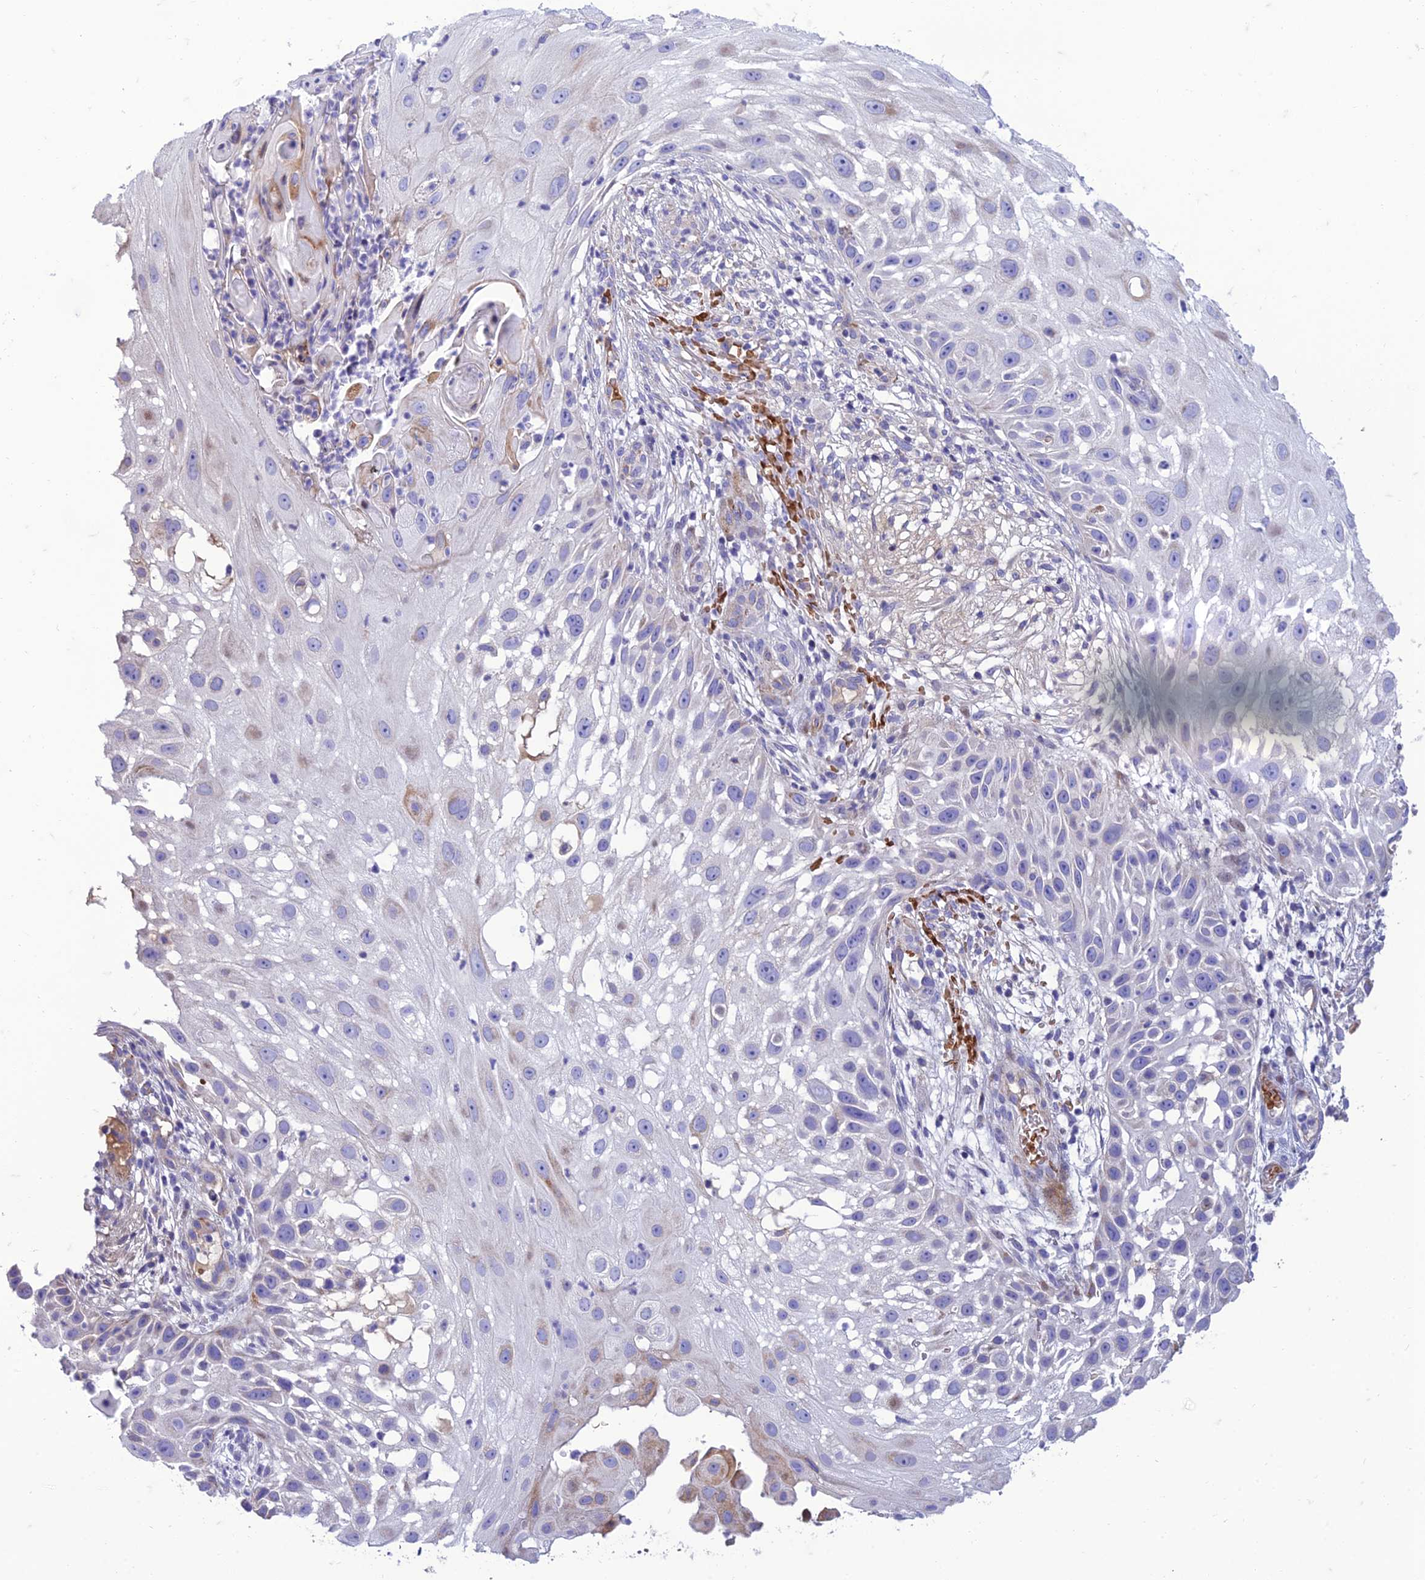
{"staining": {"intensity": "negative", "quantity": "none", "location": "none"}, "tissue": "skin cancer", "cell_type": "Tumor cells", "image_type": "cancer", "snomed": [{"axis": "morphology", "description": "Squamous cell carcinoma, NOS"}, {"axis": "topography", "description": "Skin"}], "caption": "The immunohistochemistry (IHC) photomicrograph has no significant positivity in tumor cells of skin cancer (squamous cell carcinoma) tissue.", "gene": "SEL1L3", "patient": {"sex": "female", "age": 44}}